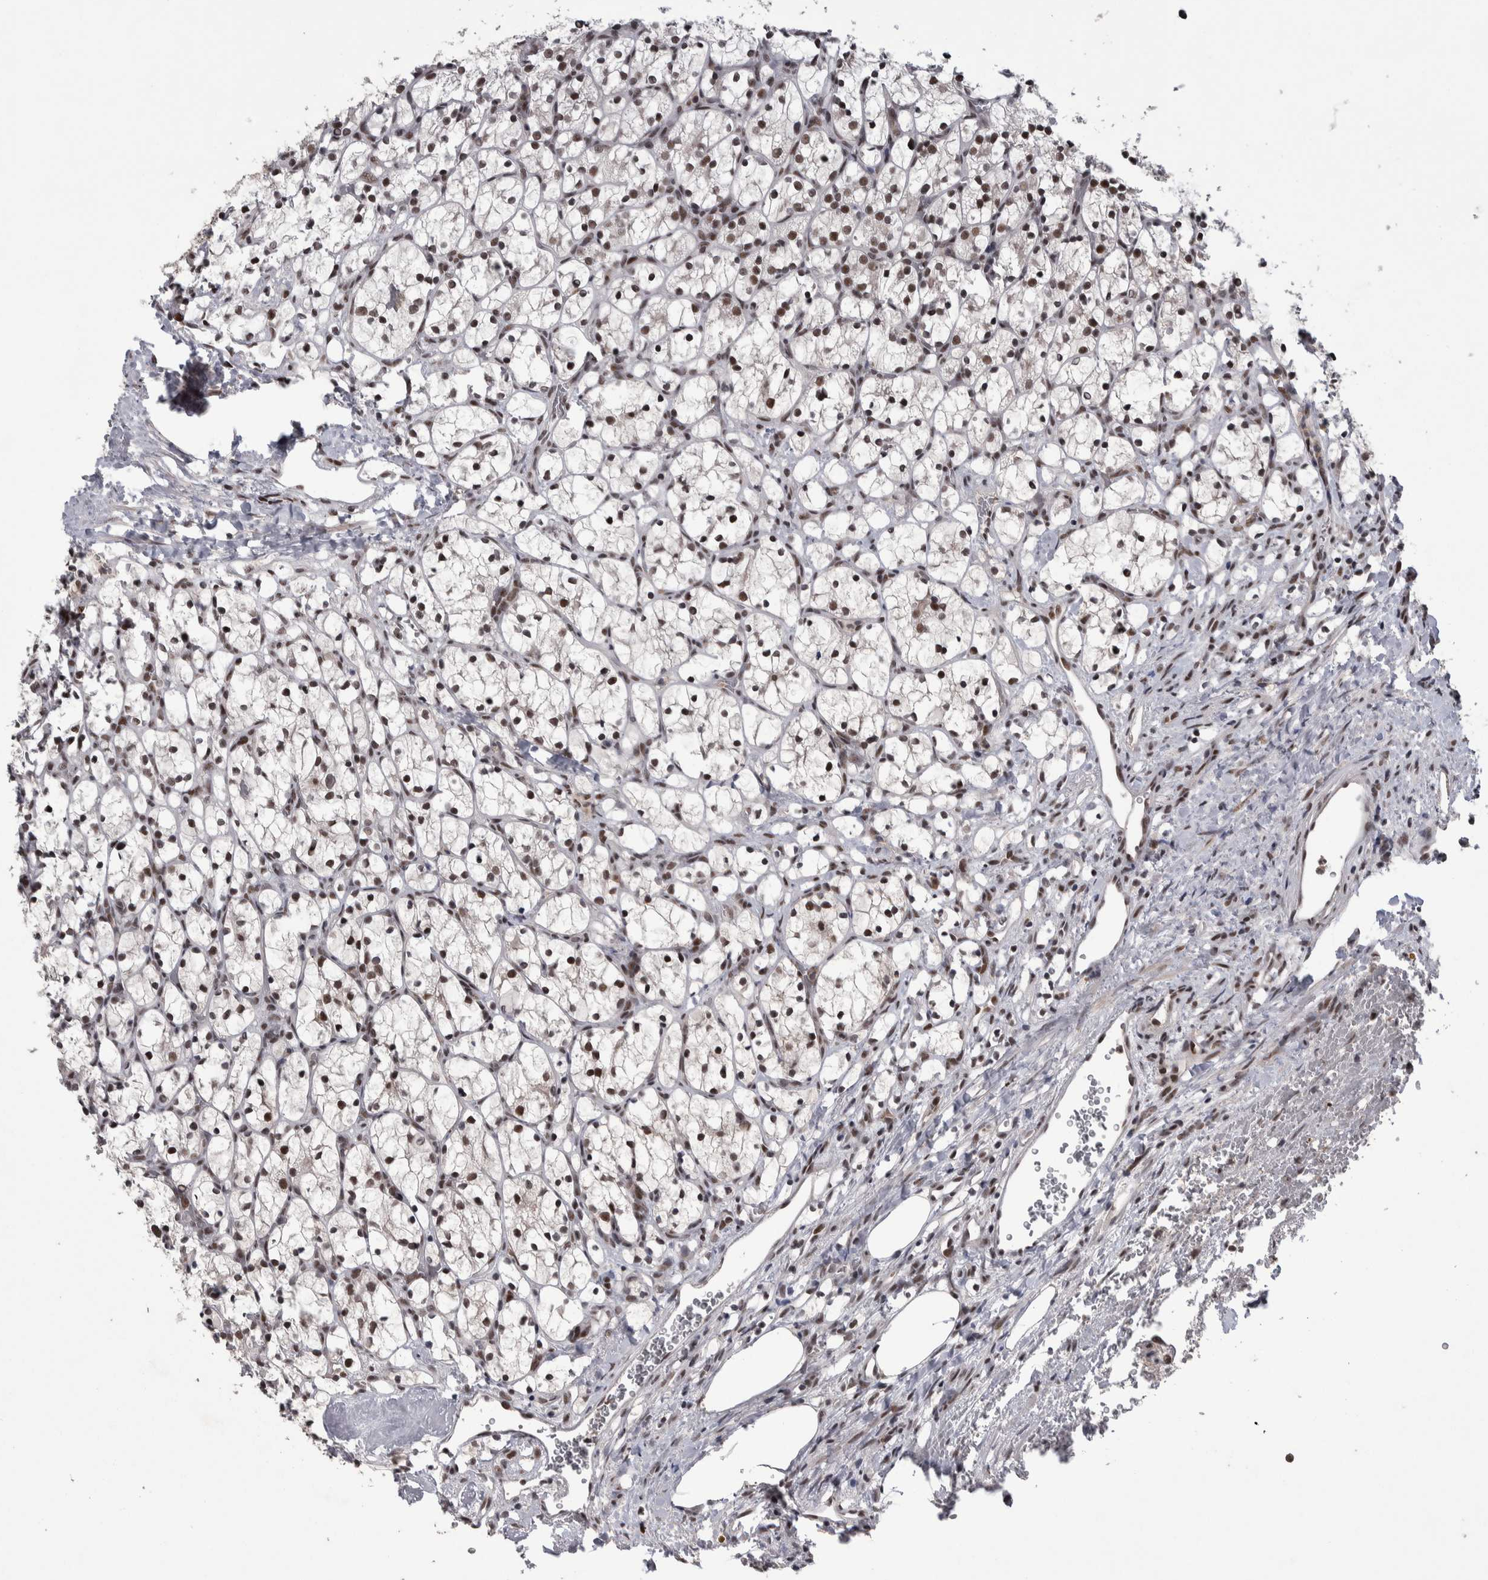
{"staining": {"intensity": "moderate", "quantity": ">75%", "location": "nuclear"}, "tissue": "renal cancer", "cell_type": "Tumor cells", "image_type": "cancer", "snomed": [{"axis": "morphology", "description": "Adenocarcinoma, NOS"}, {"axis": "topography", "description": "Kidney"}], "caption": "The histopathology image reveals a brown stain indicating the presence of a protein in the nuclear of tumor cells in renal cancer (adenocarcinoma). (DAB IHC, brown staining for protein, blue staining for nuclei).", "gene": "DMTF1", "patient": {"sex": "female", "age": 69}}